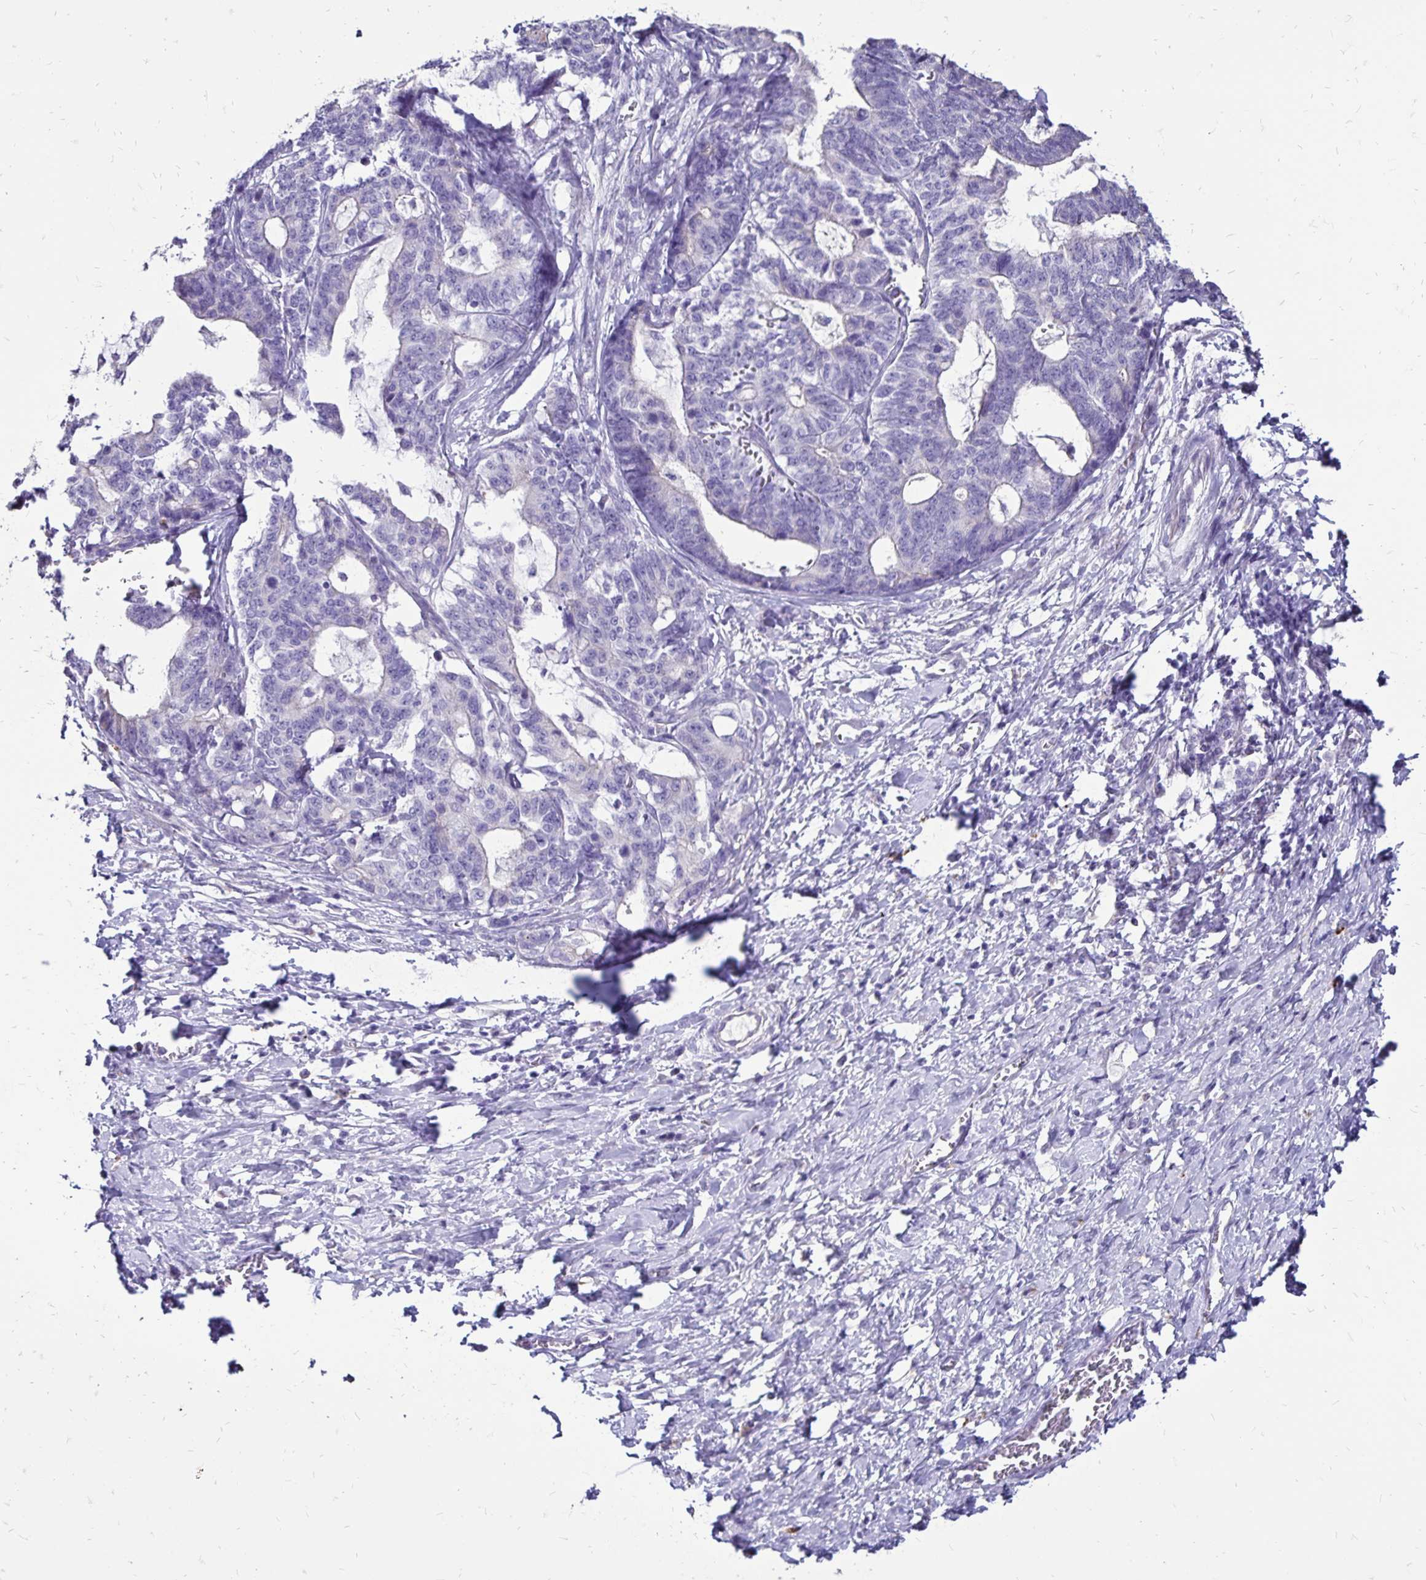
{"staining": {"intensity": "negative", "quantity": "none", "location": "none"}, "tissue": "stomach cancer", "cell_type": "Tumor cells", "image_type": "cancer", "snomed": [{"axis": "morphology", "description": "Normal tissue, NOS"}, {"axis": "morphology", "description": "Adenocarcinoma, NOS"}, {"axis": "topography", "description": "Stomach"}], "caption": "Adenocarcinoma (stomach) was stained to show a protein in brown. There is no significant positivity in tumor cells. Nuclei are stained in blue.", "gene": "EVPL", "patient": {"sex": "female", "age": 64}}